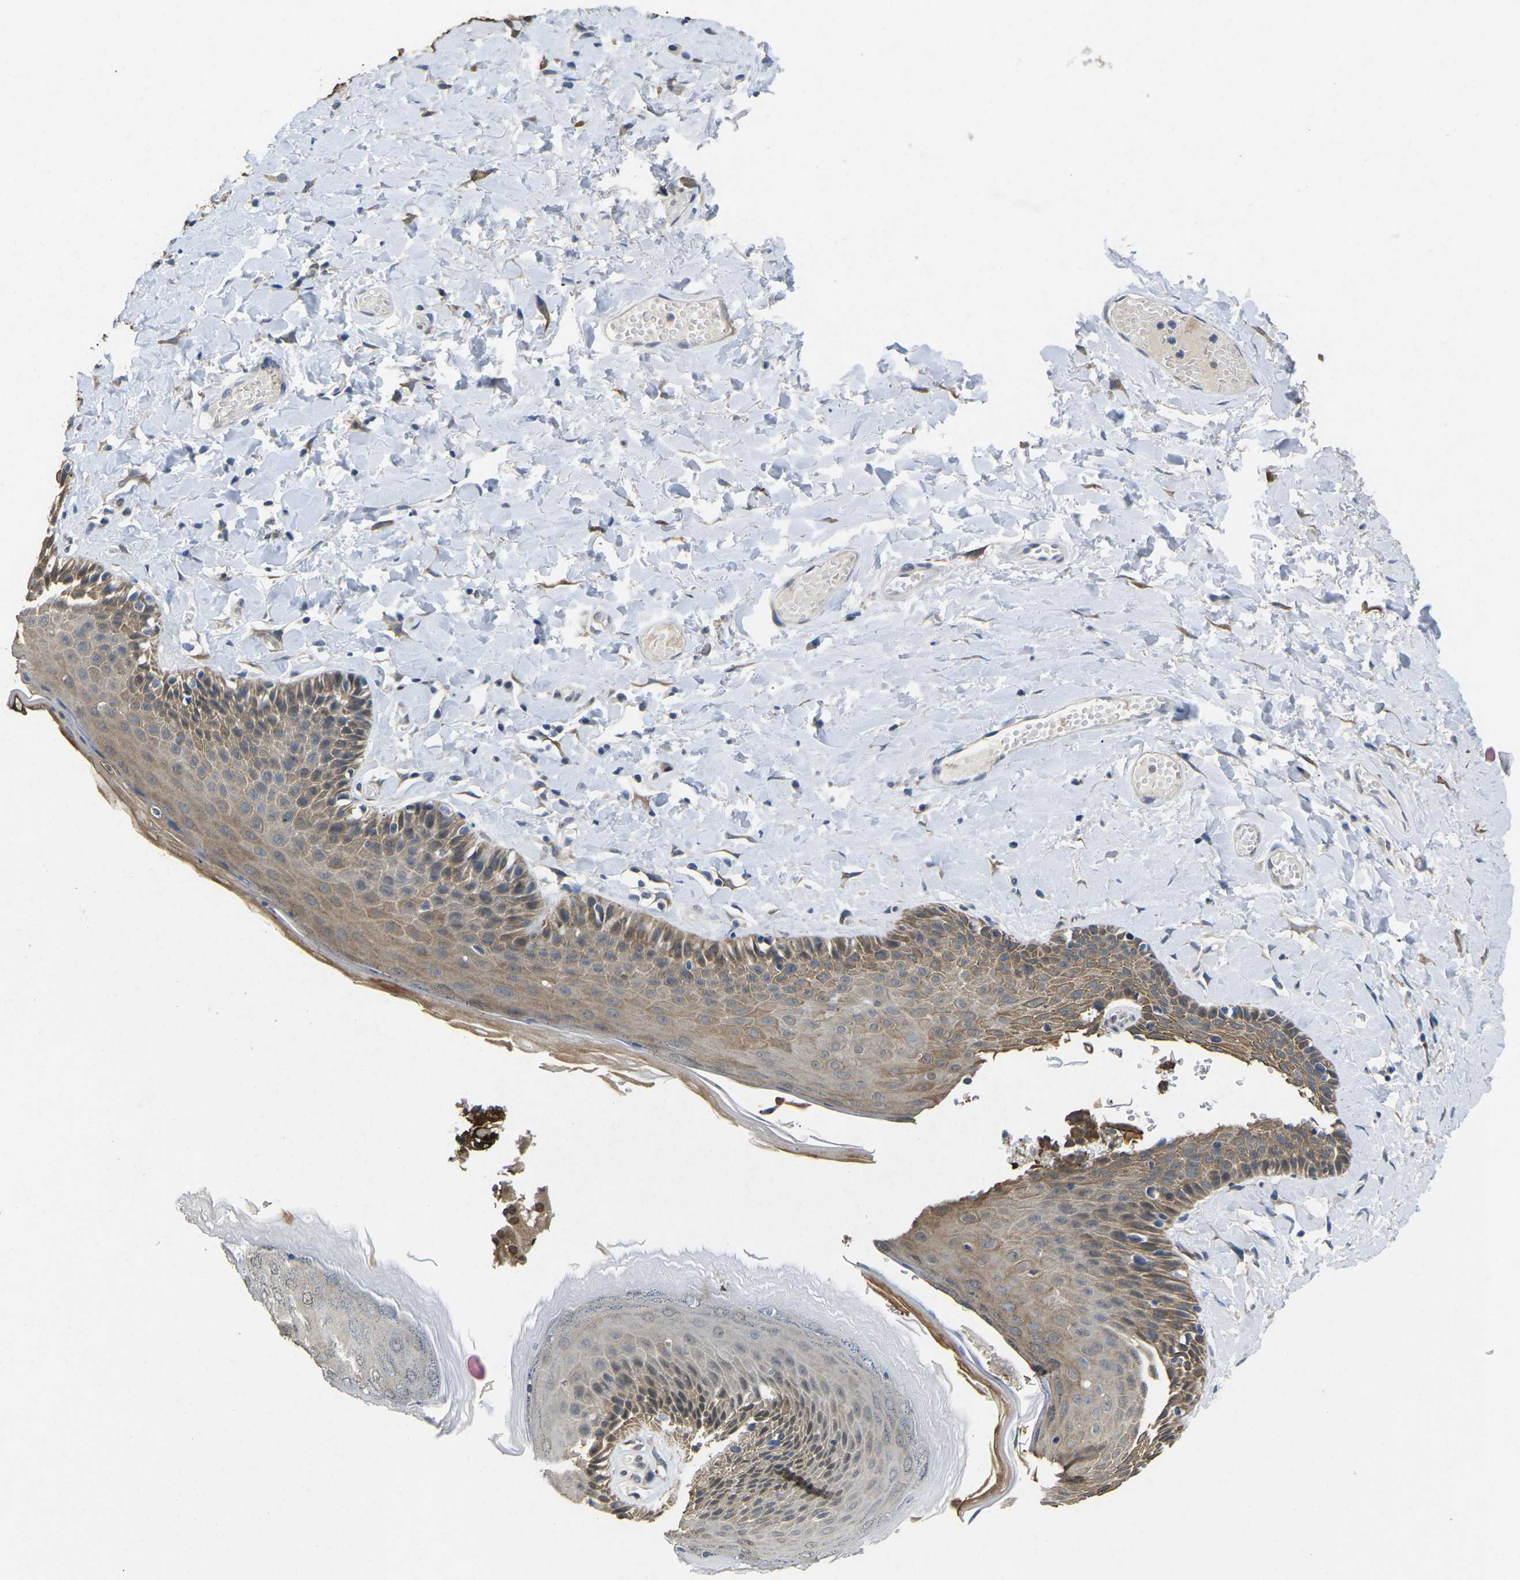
{"staining": {"intensity": "moderate", "quantity": "25%-75%", "location": "cytoplasmic/membranous"}, "tissue": "skin", "cell_type": "Epidermal cells", "image_type": "normal", "snomed": [{"axis": "morphology", "description": "Normal tissue, NOS"}, {"axis": "topography", "description": "Anal"}], "caption": "Immunohistochemistry (IHC) photomicrograph of unremarkable skin: skin stained using immunohistochemistry (IHC) demonstrates medium levels of moderate protein expression localized specifically in the cytoplasmic/membranous of epidermal cells, appearing as a cytoplasmic/membranous brown color.", "gene": "SCNN1B", "patient": {"sex": "male", "age": 69}}